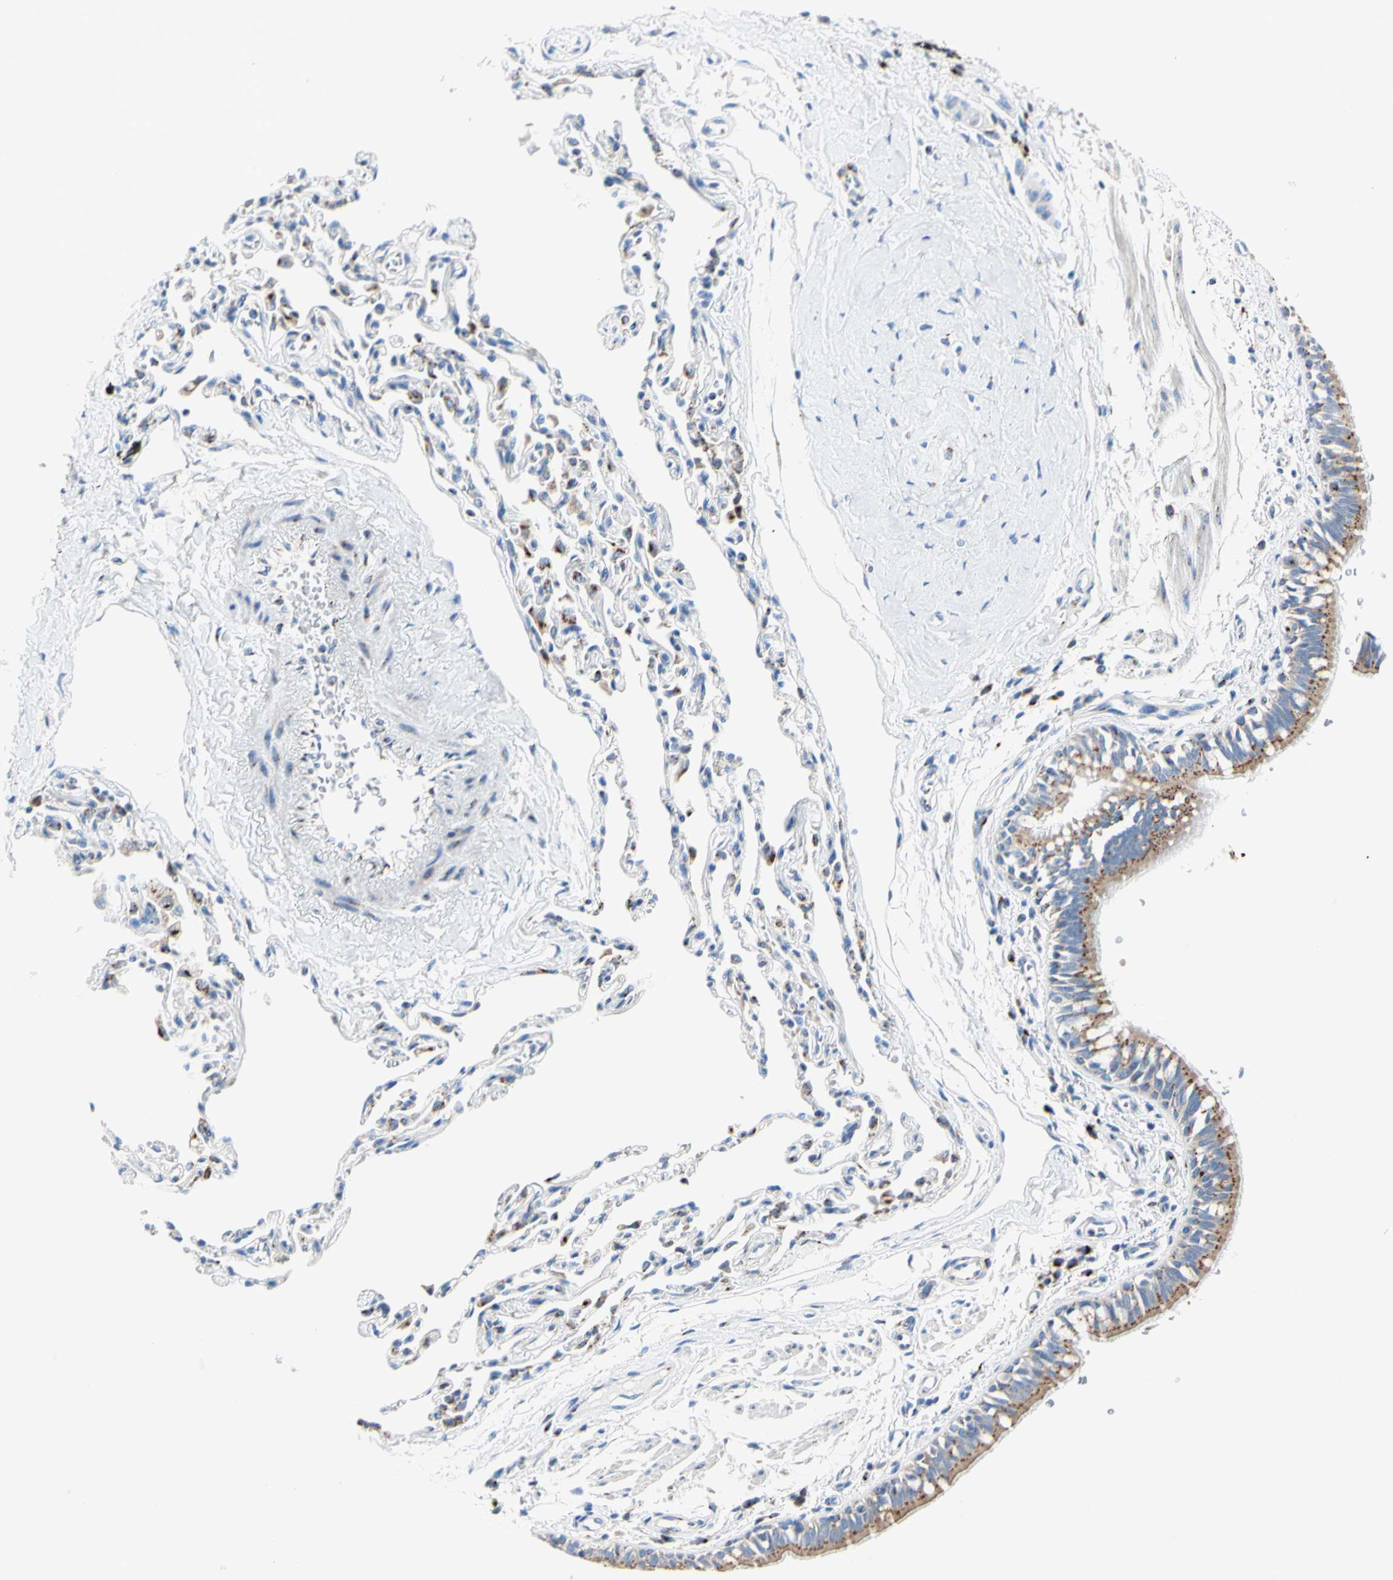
{"staining": {"intensity": "moderate", "quantity": "25%-75%", "location": "cytoplasmic/membranous"}, "tissue": "bronchus", "cell_type": "Respiratory epithelial cells", "image_type": "normal", "snomed": [{"axis": "morphology", "description": "Normal tissue, NOS"}, {"axis": "topography", "description": "Bronchus"}, {"axis": "topography", "description": "Lung"}], "caption": "Immunohistochemical staining of normal human bronchus reveals 25%-75% levels of moderate cytoplasmic/membranous protein positivity in about 25%-75% of respiratory epithelial cells. (Brightfield microscopy of DAB IHC at high magnification).", "gene": "GALNT2", "patient": {"sex": "male", "age": 64}}